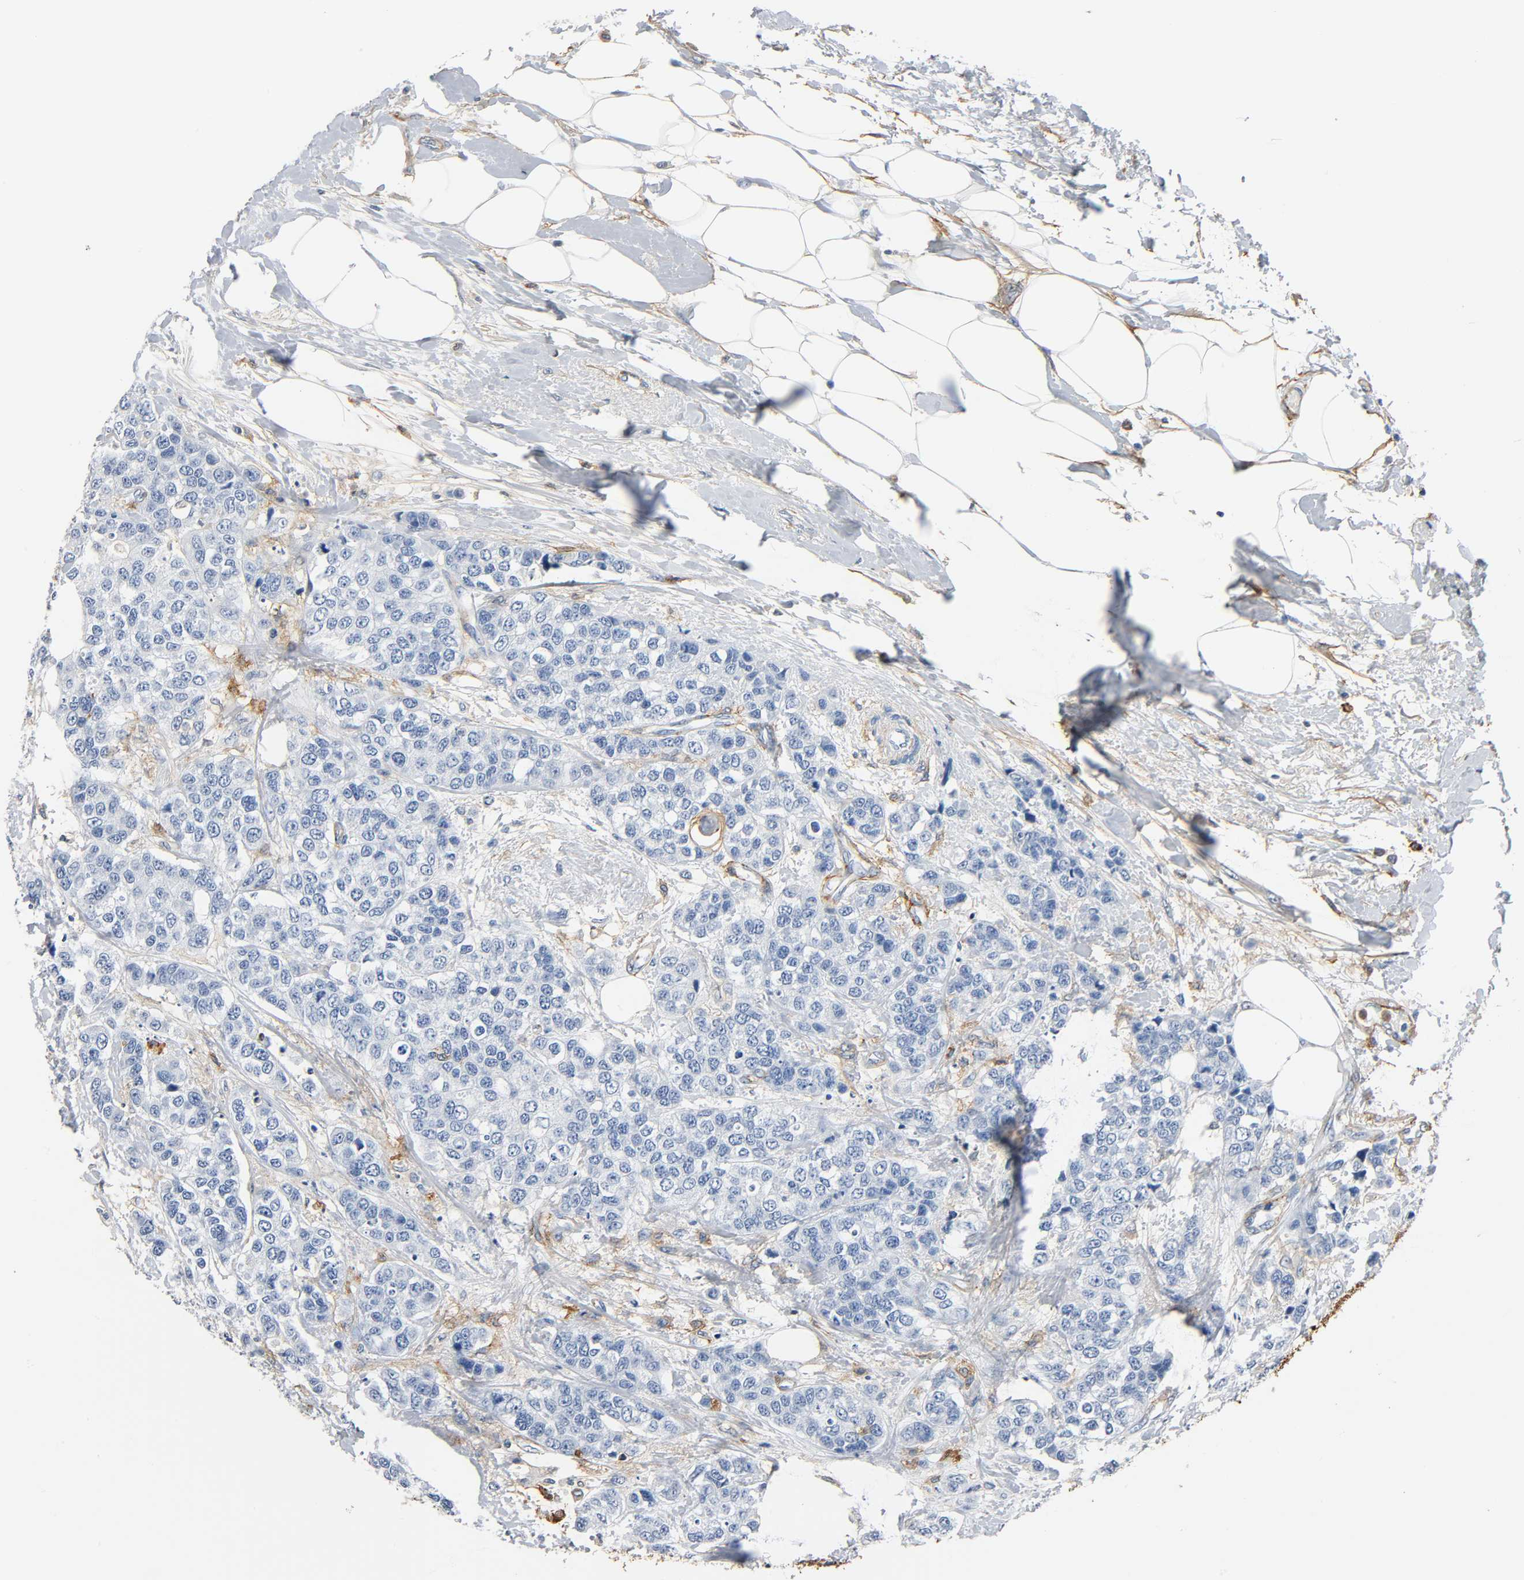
{"staining": {"intensity": "negative", "quantity": "none", "location": "none"}, "tissue": "breast cancer", "cell_type": "Tumor cells", "image_type": "cancer", "snomed": [{"axis": "morphology", "description": "Duct carcinoma"}, {"axis": "topography", "description": "Breast"}], "caption": "An image of breast cancer (intraductal carcinoma) stained for a protein displays no brown staining in tumor cells.", "gene": "ANPEP", "patient": {"sex": "female", "age": 51}}